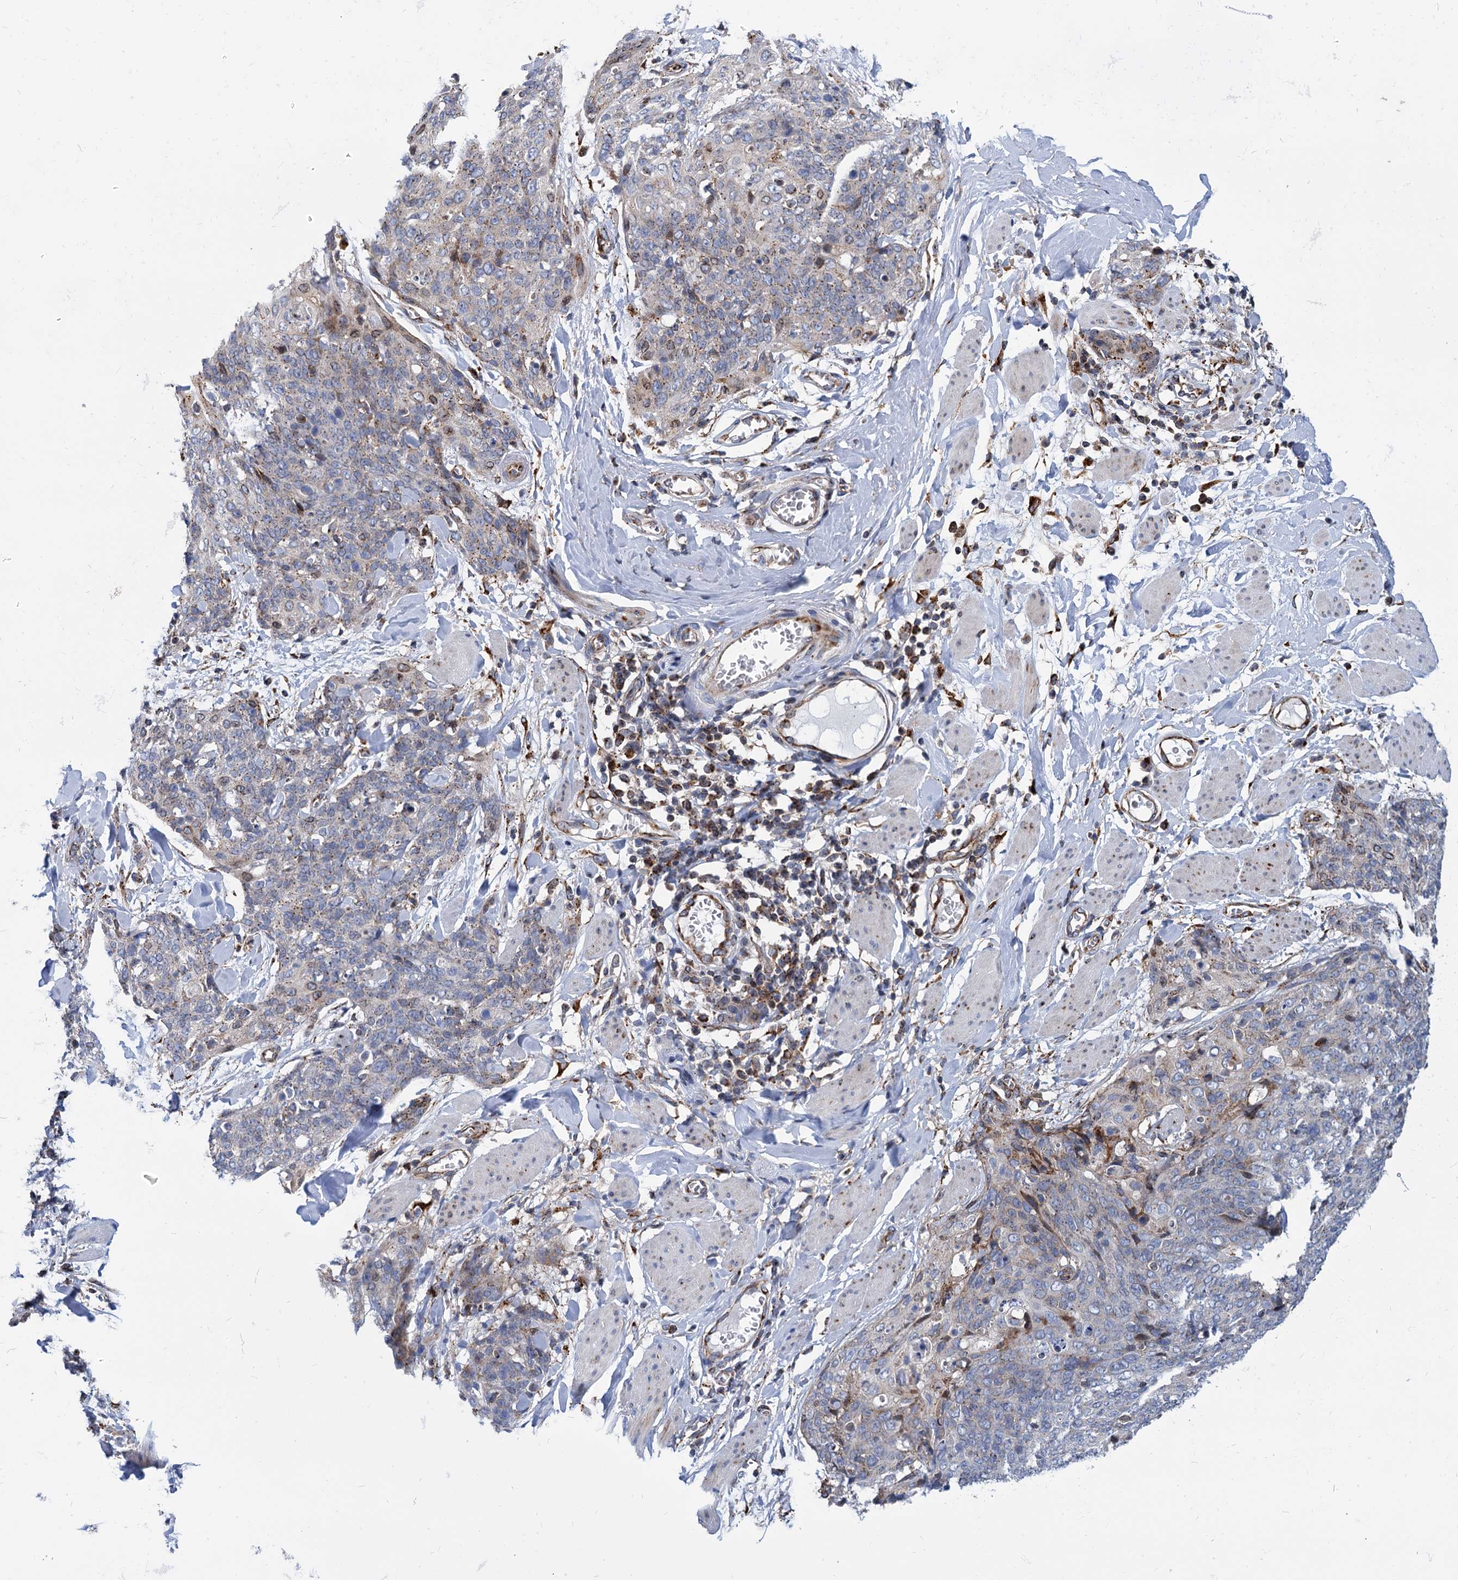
{"staining": {"intensity": "moderate", "quantity": "<25%", "location": "cytoplasmic/membranous"}, "tissue": "skin cancer", "cell_type": "Tumor cells", "image_type": "cancer", "snomed": [{"axis": "morphology", "description": "Squamous cell carcinoma, NOS"}, {"axis": "topography", "description": "Skin"}, {"axis": "topography", "description": "Vulva"}], "caption": "DAB (3,3'-diaminobenzidine) immunohistochemical staining of human skin squamous cell carcinoma displays moderate cytoplasmic/membranous protein staining in about <25% of tumor cells.", "gene": "SUPT20H", "patient": {"sex": "female", "age": 85}}